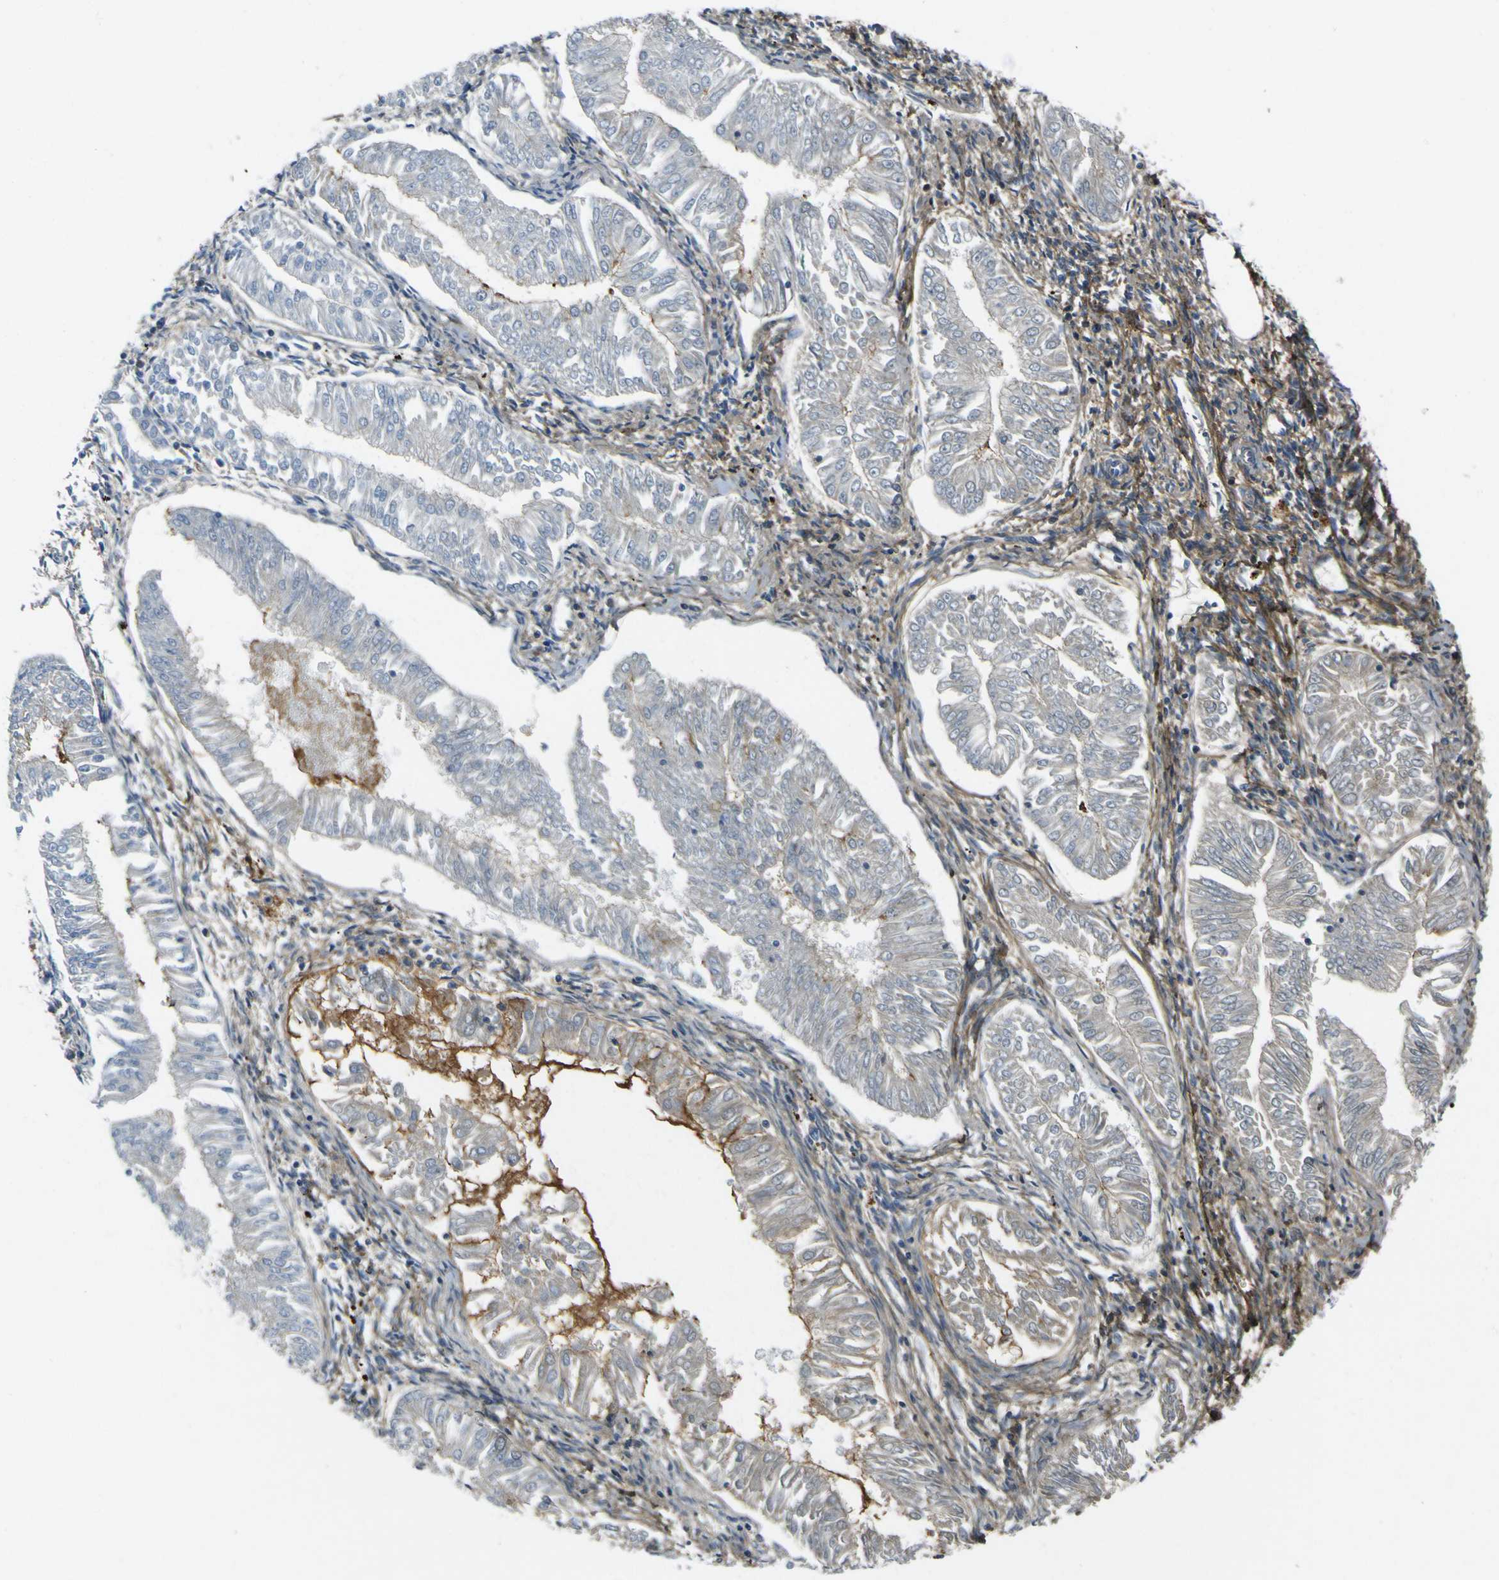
{"staining": {"intensity": "negative", "quantity": "none", "location": "none"}, "tissue": "endometrial cancer", "cell_type": "Tumor cells", "image_type": "cancer", "snomed": [{"axis": "morphology", "description": "Adenocarcinoma, NOS"}, {"axis": "topography", "description": "Endometrium"}], "caption": "Tumor cells are negative for brown protein staining in endometrial cancer. The staining was performed using DAB (3,3'-diaminobenzidine) to visualize the protein expression in brown, while the nuclei were stained in blue with hematoxylin (Magnification: 20x).", "gene": "OGN", "patient": {"sex": "female", "age": 53}}